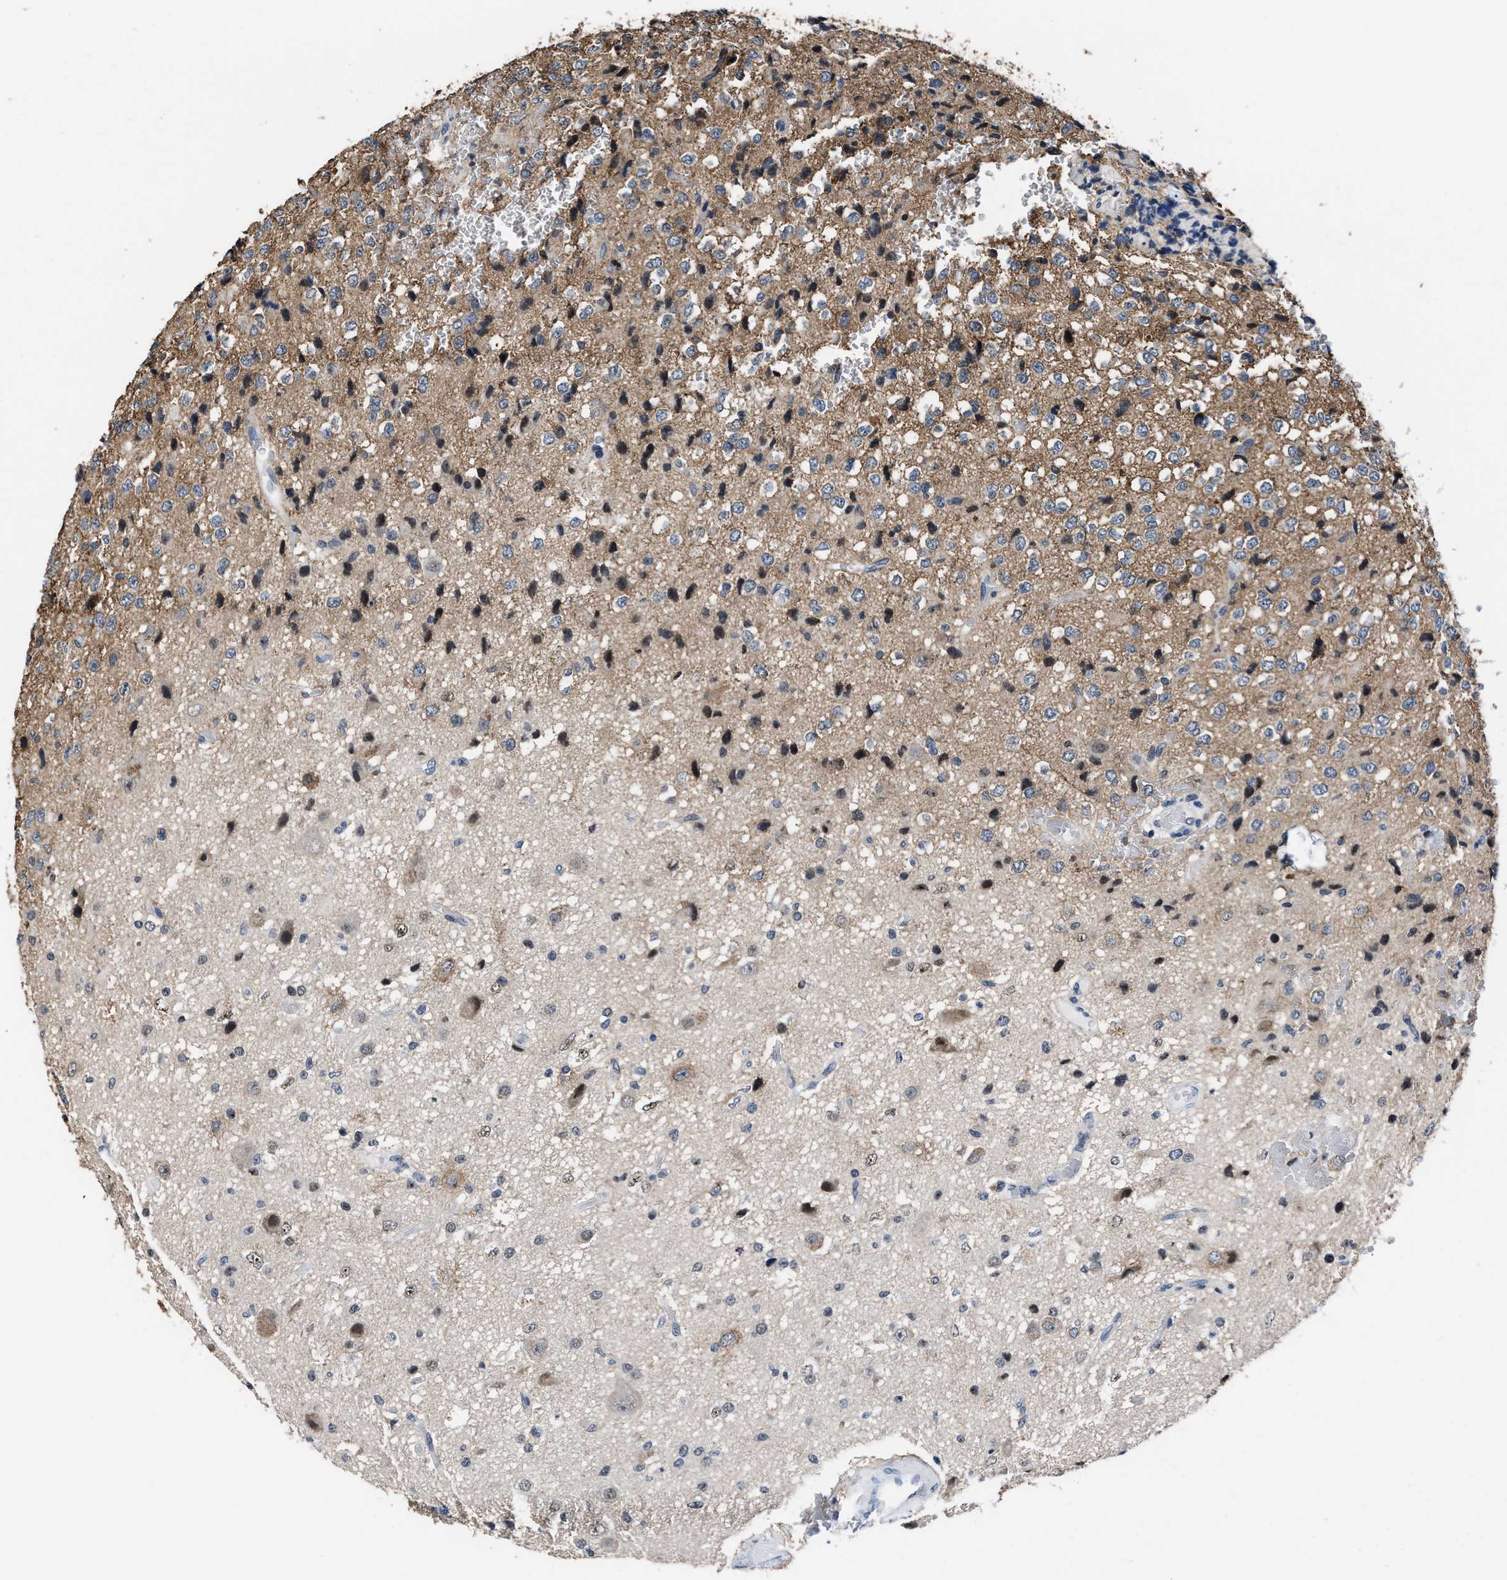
{"staining": {"intensity": "weak", "quantity": ">75%", "location": "cytoplasmic/membranous"}, "tissue": "glioma", "cell_type": "Tumor cells", "image_type": "cancer", "snomed": [{"axis": "morphology", "description": "Glioma, malignant, High grade"}, {"axis": "topography", "description": "pancreas cauda"}], "caption": "DAB (3,3'-diaminobenzidine) immunohistochemical staining of malignant high-grade glioma demonstrates weak cytoplasmic/membranous protein expression in approximately >75% of tumor cells.", "gene": "MARCKSL1", "patient": {"sex": "male", "age": 60}}